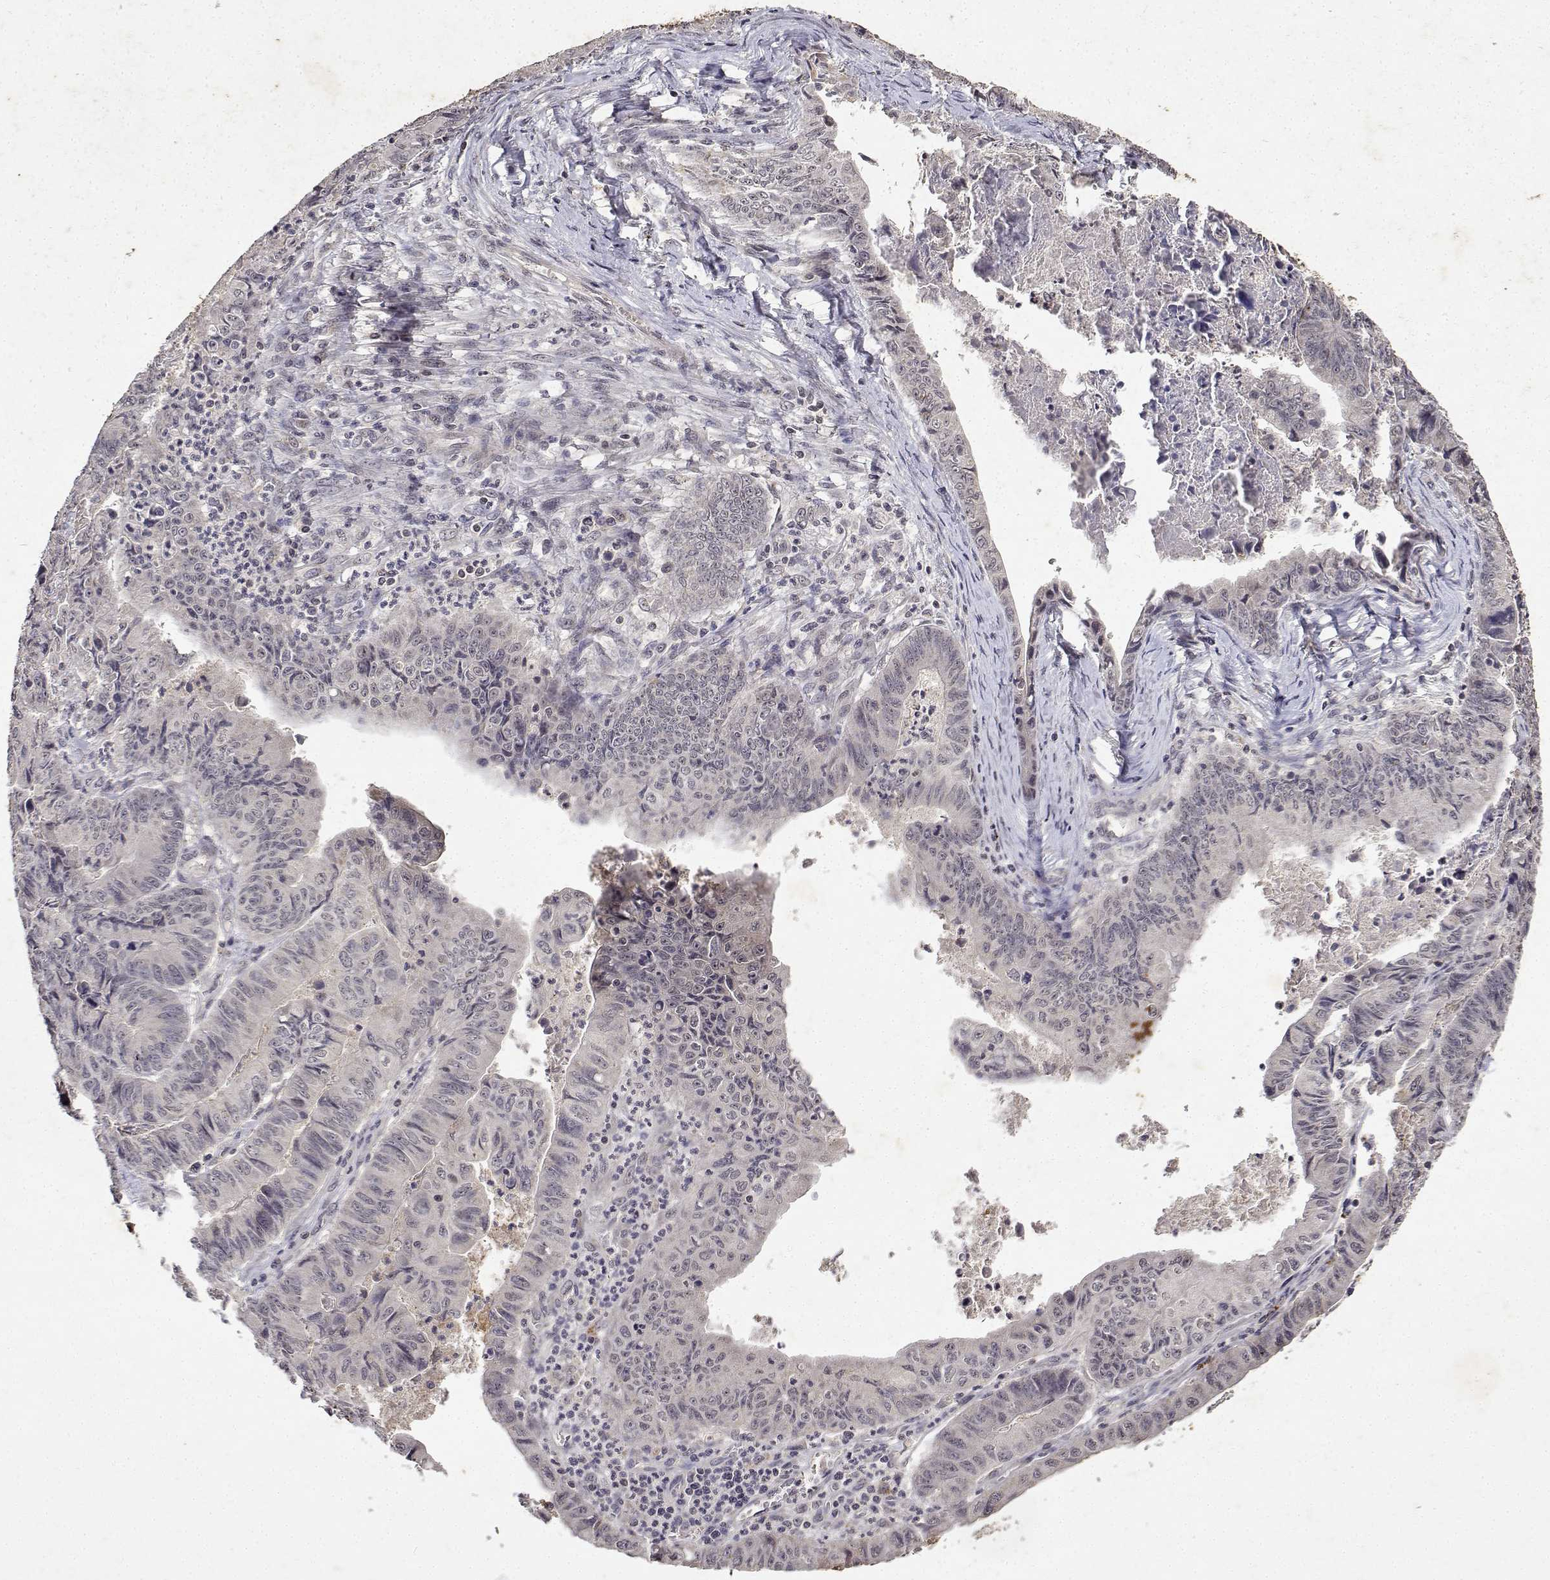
{"staining": {"intensity": "negative", "quantity": "none", "location": "none"}, "tissue": "stomach cancer", "cell_type": "Tumor cells", "image_type": "cancer", "snomed": [{"axis": "morphology", "description": "Adenocarcinoma, NOS"}, {"axis": "topography", "description": "Stomach, lower"}], "caption": "Immunohistochemistry (IHC) of human stomach cancer (adenocarcinoma) shows no expression in tumor cells.", "gene": "BDNF", "patient": {"sex": "male", "age": 77}}